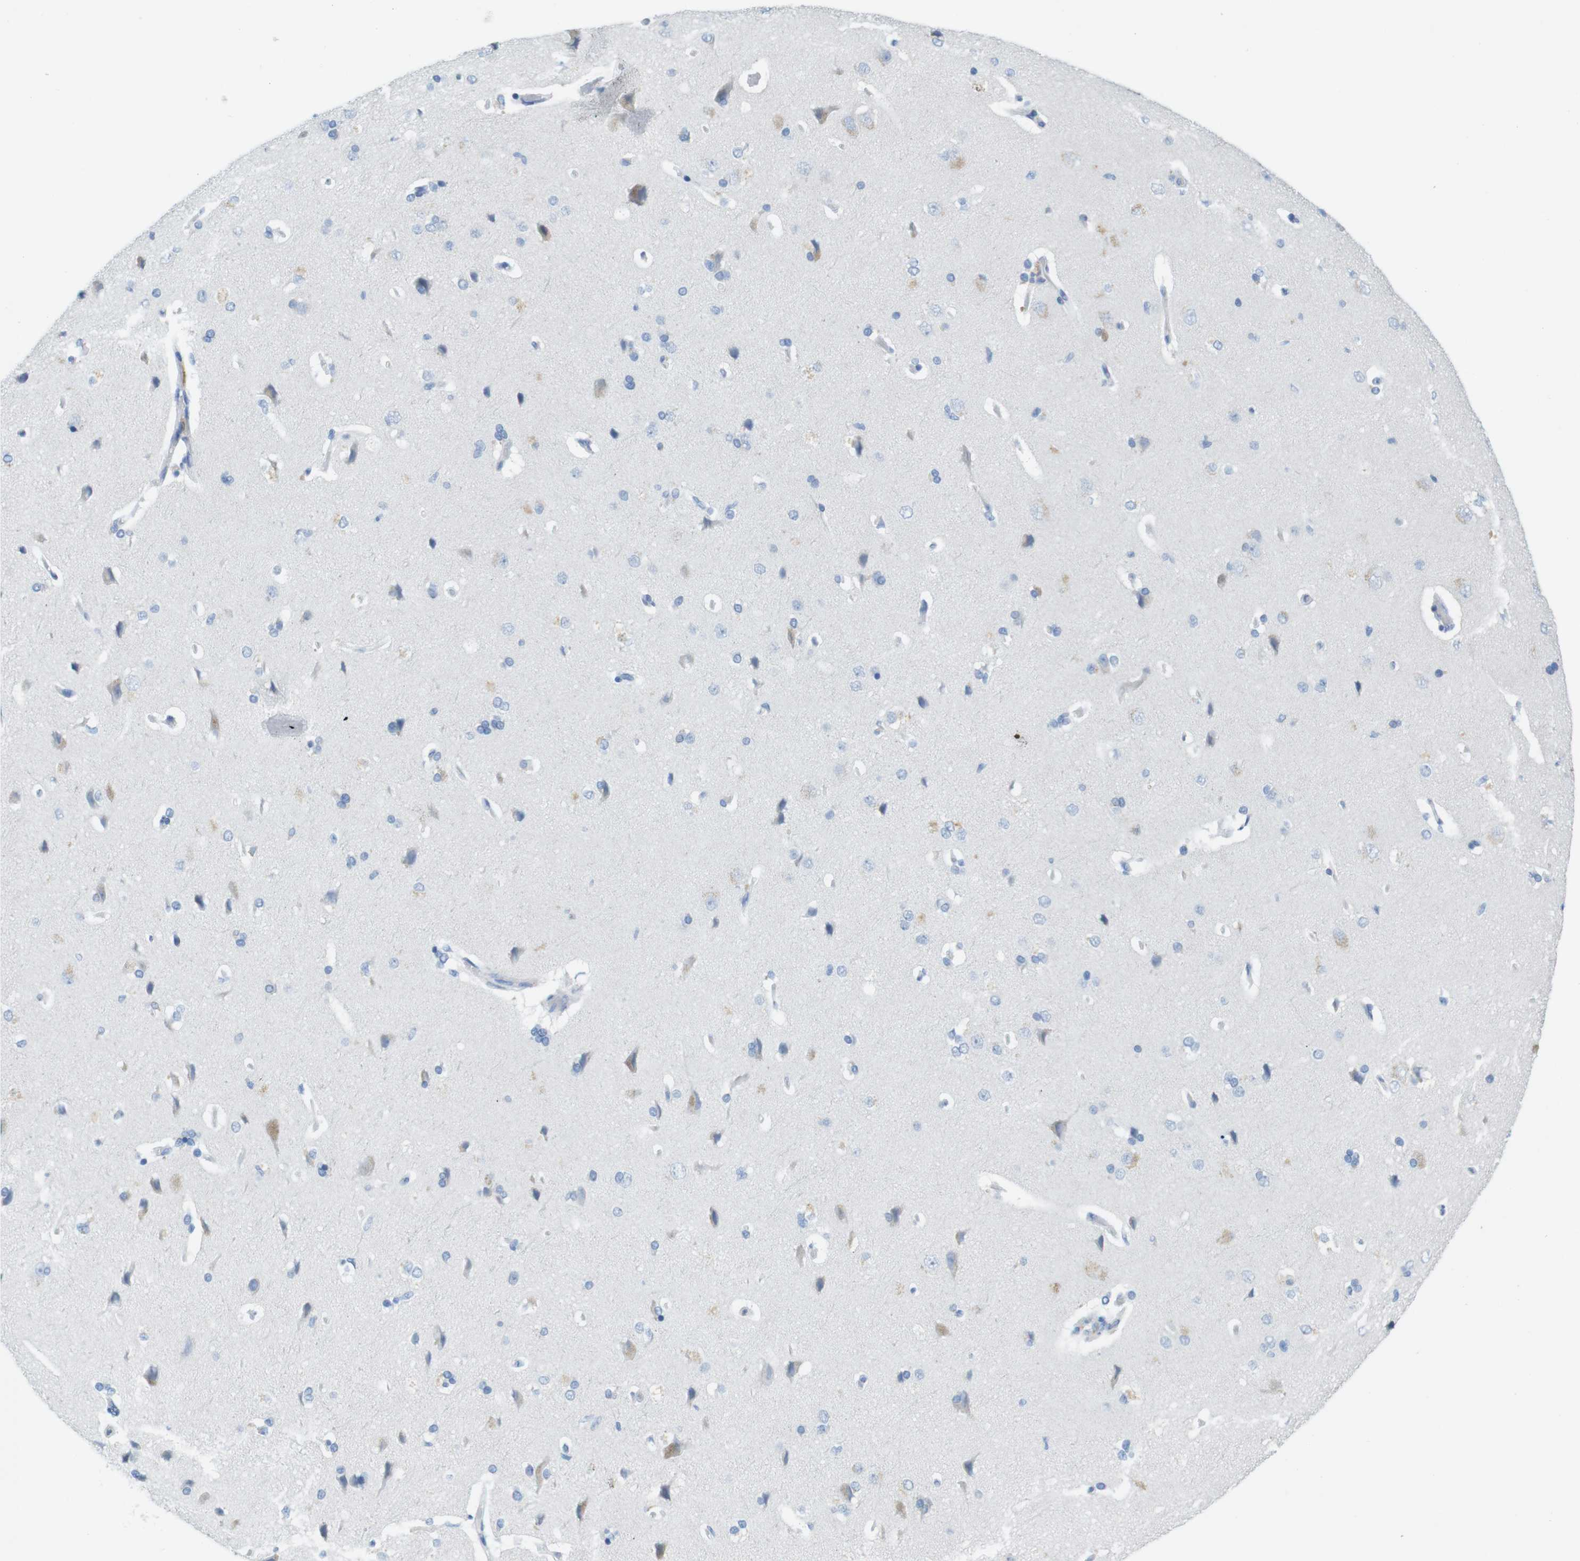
{"staining": {"intensity": "negative", "quantity": "none", "location": "none"}, "tissue": "cerebral cortex", "cell_type": "Endothelial cells", "image_type": "normal", "snomed": [{"axis": "morphology", "description": "Normal tissue, NOS"}, {"axis": "topography", "description": "Cerebral cortex"}], "caption": "Immunohistochemistry image of normal cerebral cortex stained for a protein (brown), which shows no positivity in endothelial cells.", "gene": "CD5", "patient": {"sex": "male", "age": 62}}